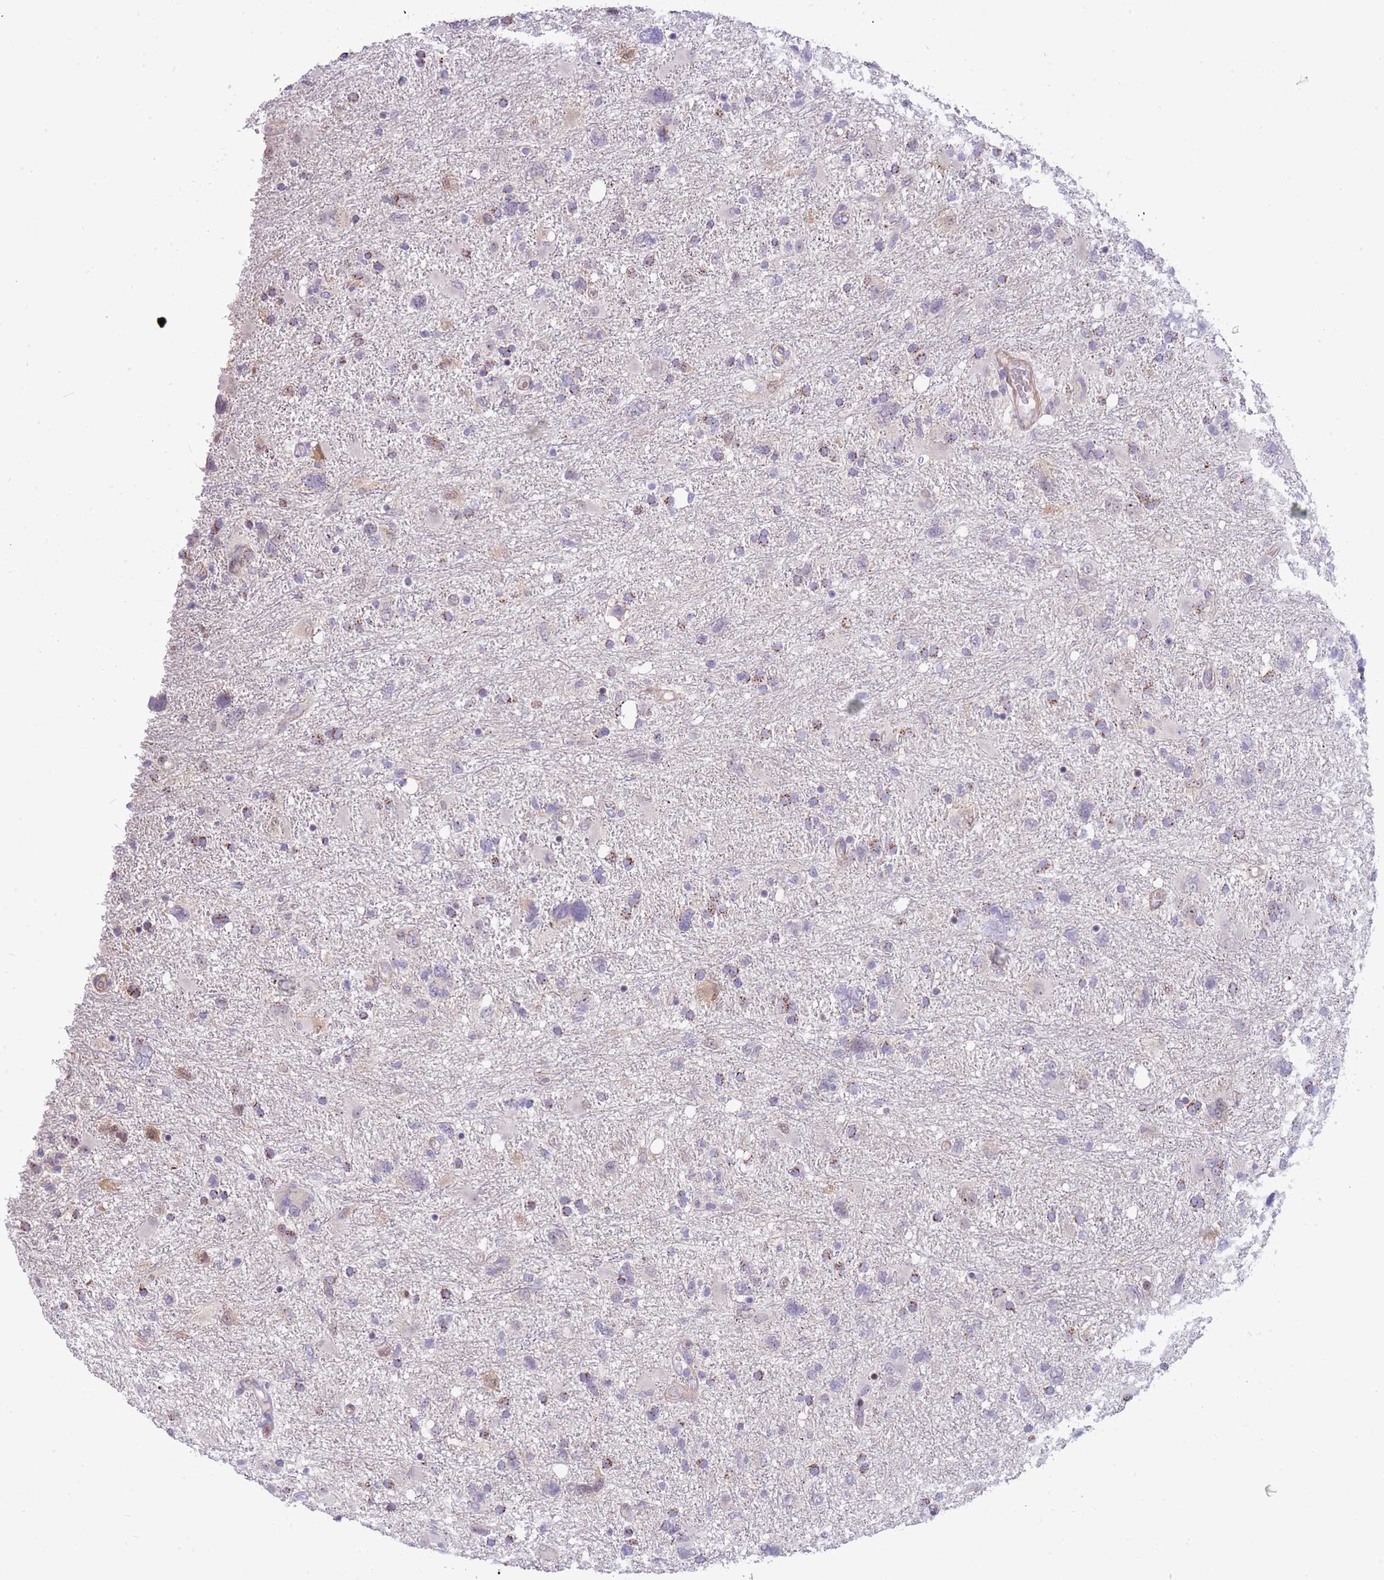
{"staining": {"intensity": "moderate", "quantity": "<25%", "location": "cytoplasmic/membranous"}, "tissue": "glioma", "cell_type": "Tumor cells", "image_type": "cancer", "snomed": [{"axis": "morphology", "description": "Glioma, malignant, High grade"}, {"axis": "topography", "description": "Brain"}], "caption": "Immunohistochemistry (IHC) image of neoplastic tissue: malignant glioma (high-grade) stained using immunohistochemistry exhibits low levels of moderate protein expression localized specifically in the cytoplasmic/membranous of tumor cells, appearing as a cytoplasmic/membranous brown color.", "gene": "ITGB6", "patient": {"sex": "male", "age": 61}}